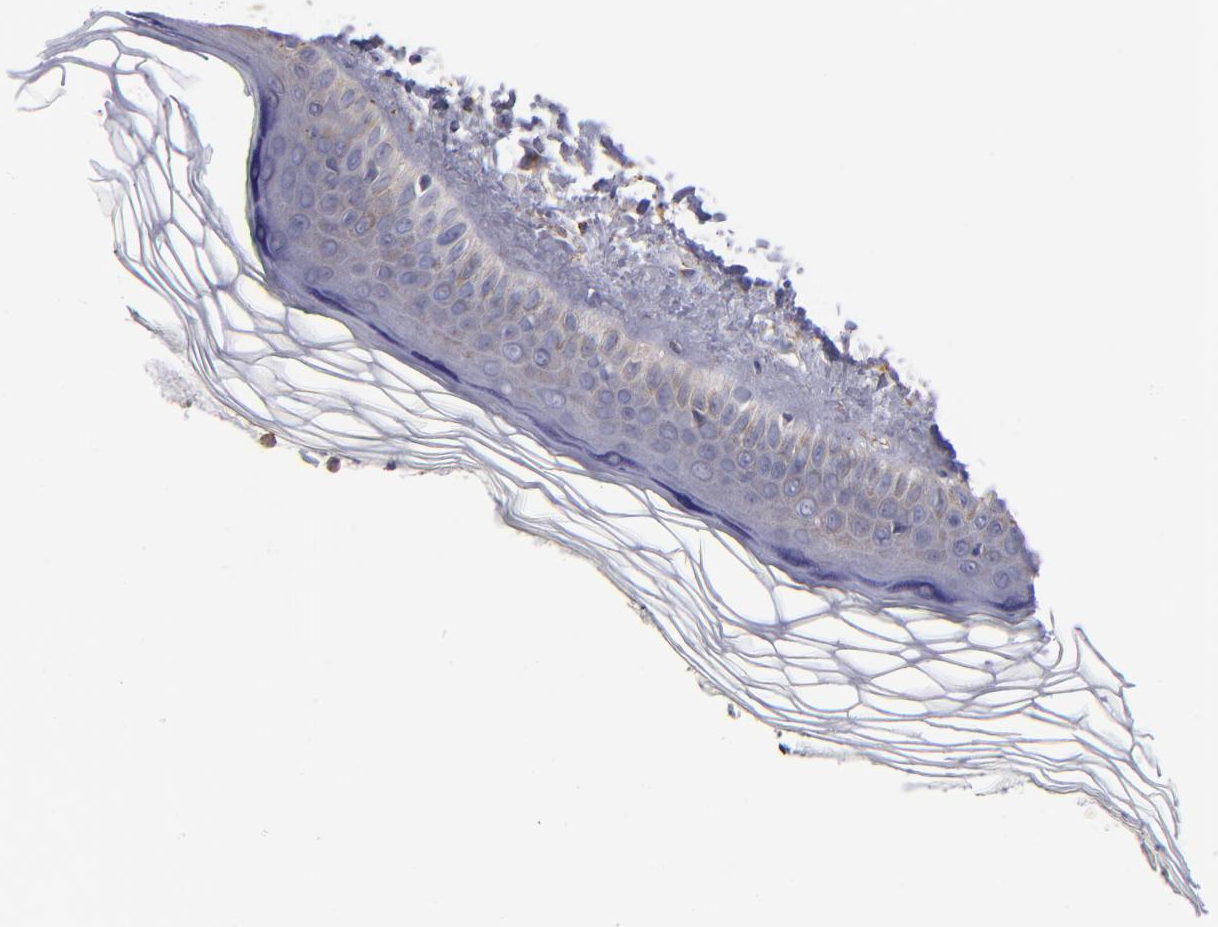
{"staining": {"intensity": "moderate", "quantity": ">75%", "location": "cytoplasmic/membranous"}, "tissue": "skin", "cell_type": "Fibroblasts", "image_type": "normal", "snomed": [{"axis": "morphology", "description": "Normal tissue, NOS"}, {"axis": "topography", "description": "Skin"}], "caption": "Immunohistochemistry (IHC) photomicrograph of benign human skin stained for a protein (brown), which displays medium levels of moderate cytoplasmic/membranous staining in approximately >75% of fibroblasts.", "gene": "MVP", "patient": {"sex": "female", "age": 19}}